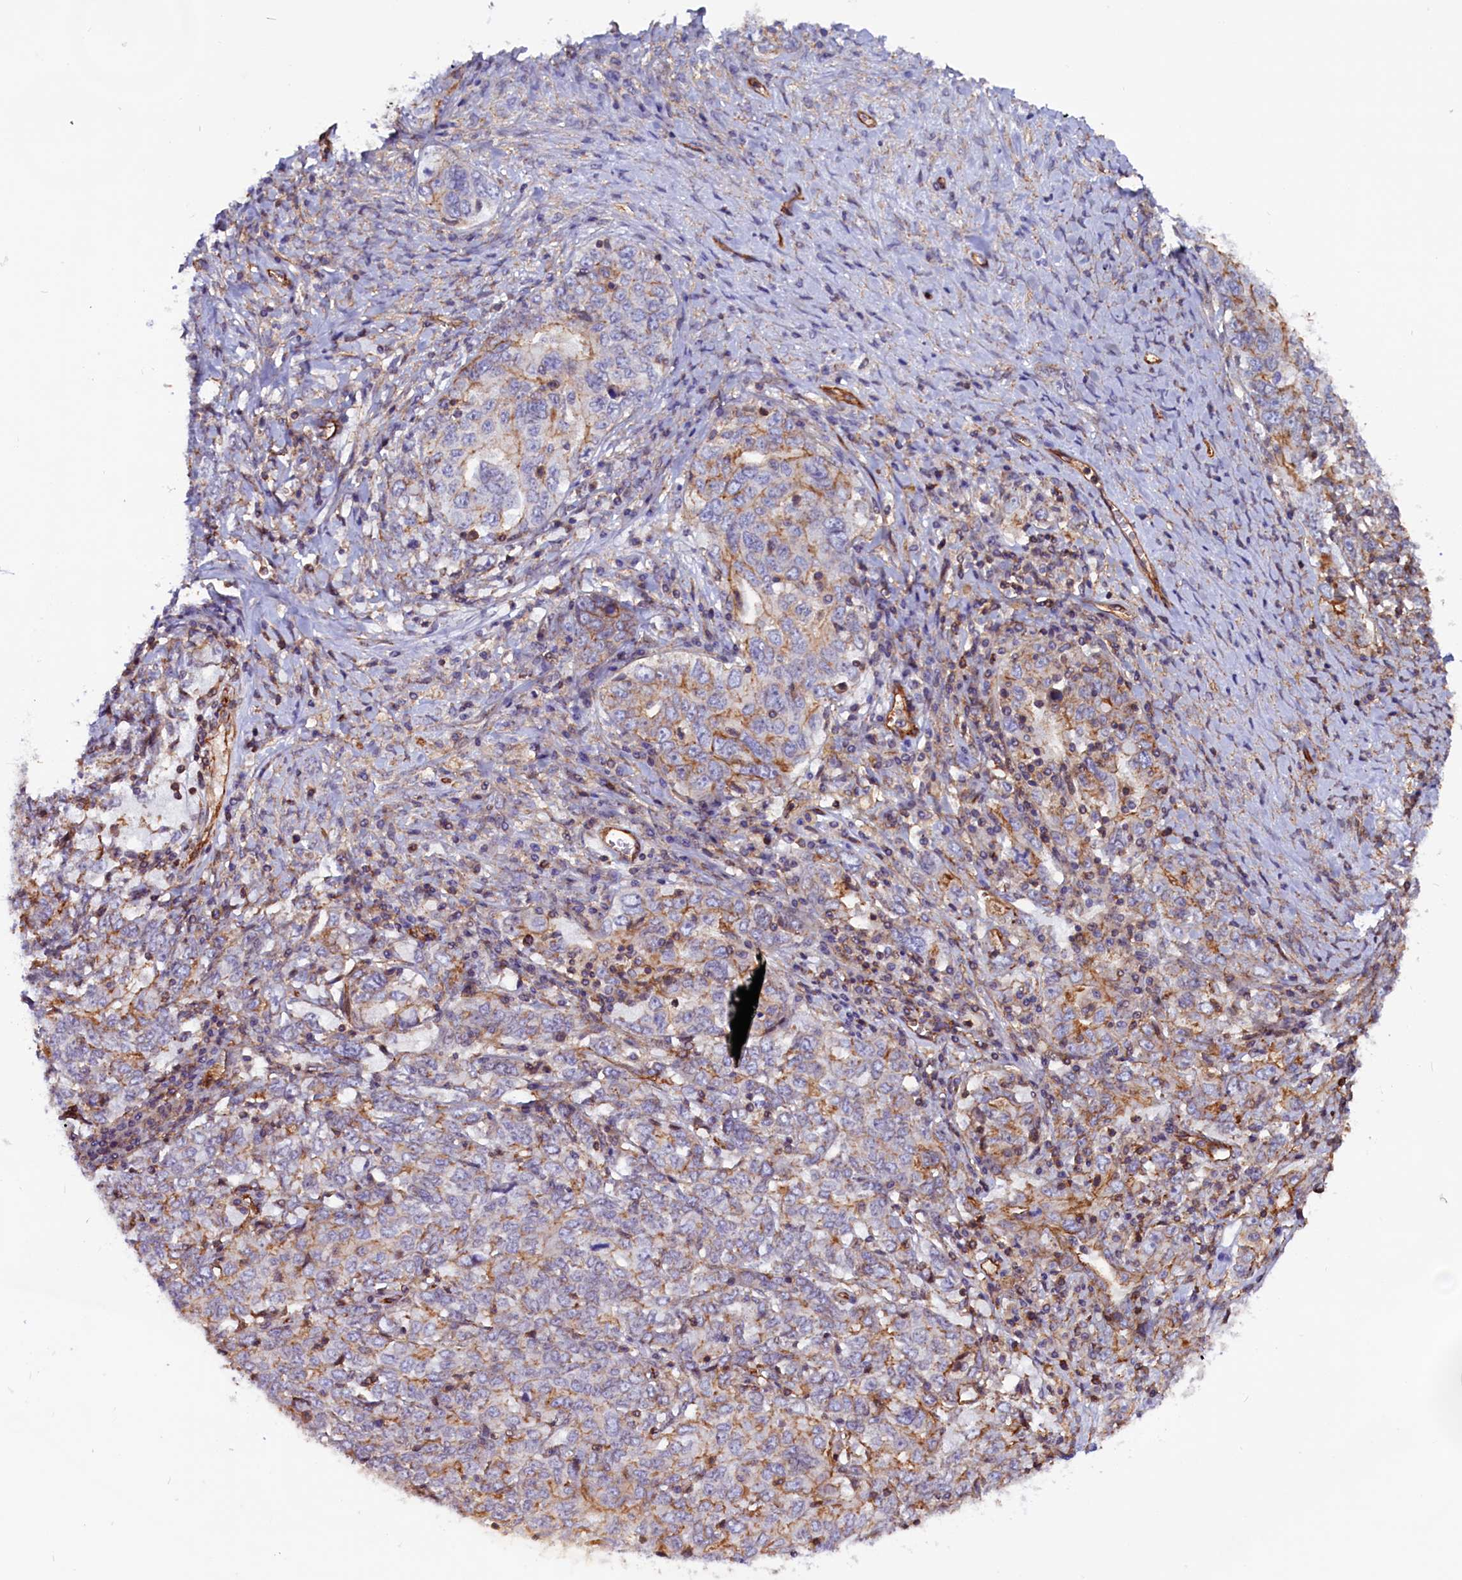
{"staining": {"intensity": "moderate", "quantity": "<25%", "location": "cytoplasmic/membranous"}, "tissue": "ovarian cancer", "cell_type": "Tumor cells", "image_type": "cancer", "snomed": [{"axis": "morphology", "description": "Carcinoma, endometroid"}, {"axis": "topography", "description": "Ovary"}], "caption": "Ovarian cancer (endometroid carcinoma) was stained to show a protein in brown. There is low levels of moderate cytoplasmic/membranous positivity in approximately <25% of tumor cells.", "gene": "ZNF749", "patient": {"sex": "female", "age": 62}}